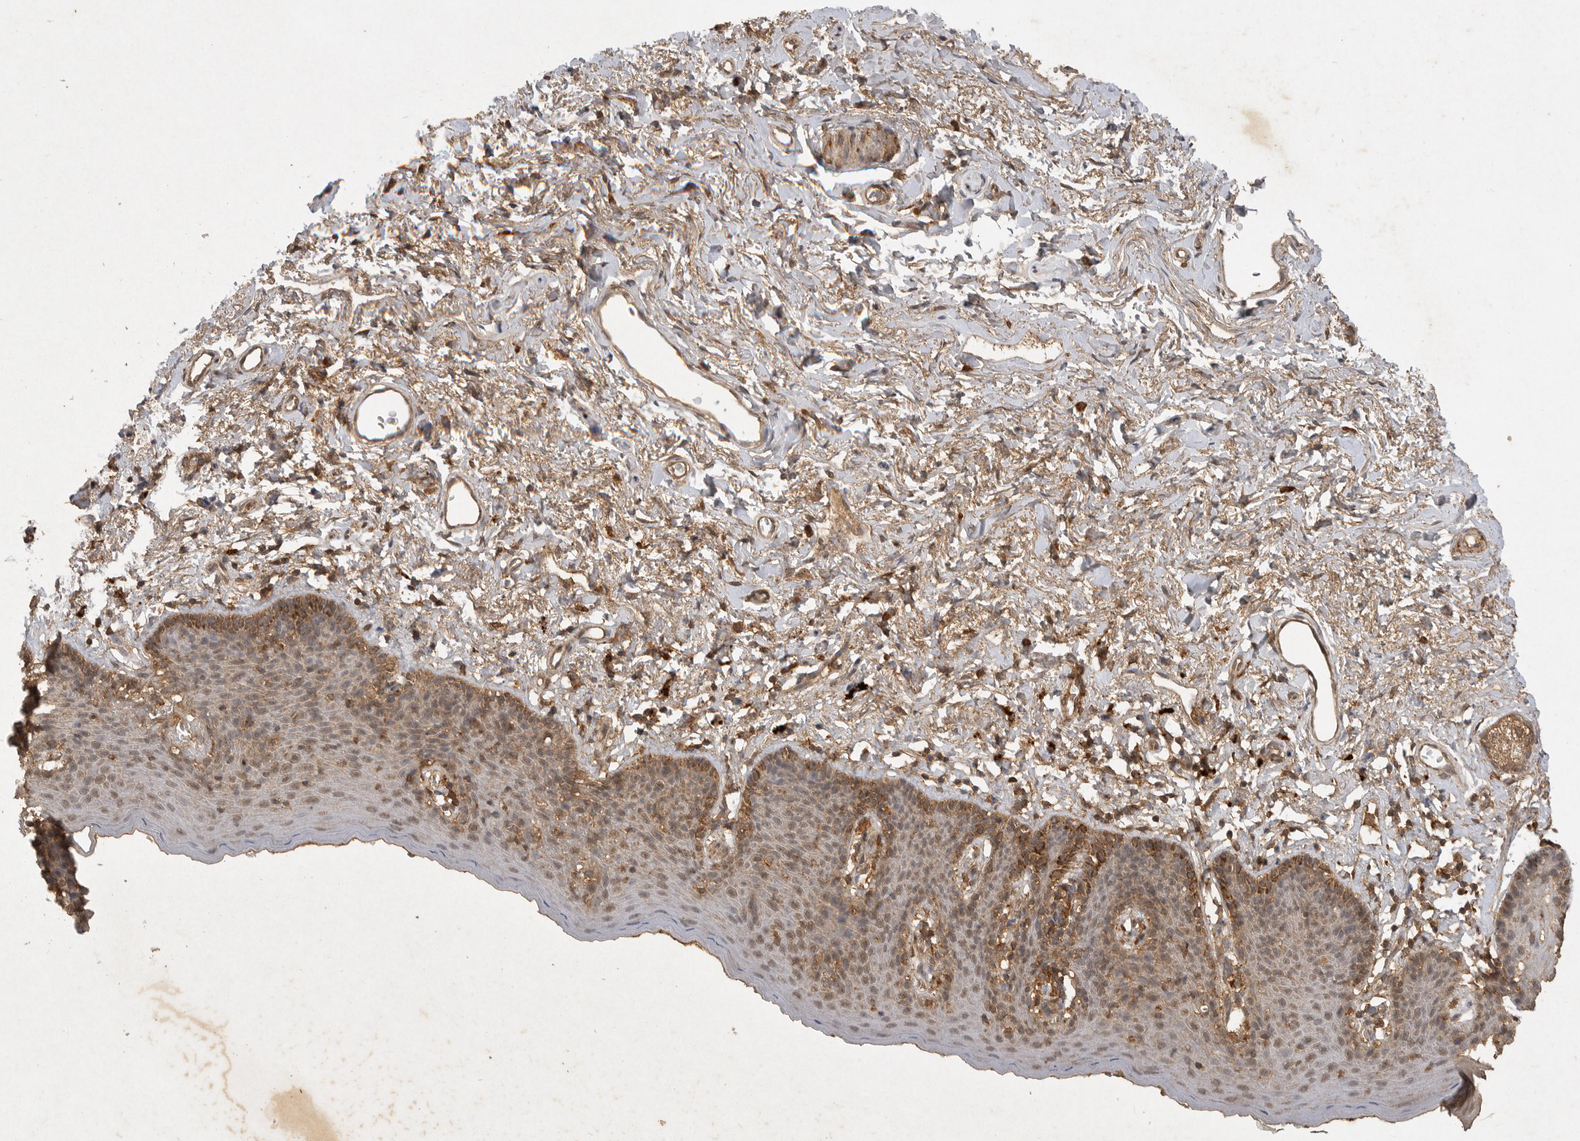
{"staining": {"intensity": "moderate", "quantity": ">75%", "location": "cytoplasmic/membranous,nuclear"}, "tissue": "skin", "cell_type": "Epidermal cells", "image_type": "normal", "snomed": [{"axis": "morphology", "description": "Normal tissue, NOS"}, {"axis": "topography", "description": "Vulva"}], "caption": "The micrograph demonstrates a brown stain indicating the presence of a protein in the cytoplasmic/membranous,nuclear of epidermal cells in skin. The staining was performed using DAB to visualize the protein expression in brown, while the nuclei were stained in blue with hematoxylin (Magnification: 20x).", "gene": "ICOSLG", "patient": {"sex": "female", "age": 66}}